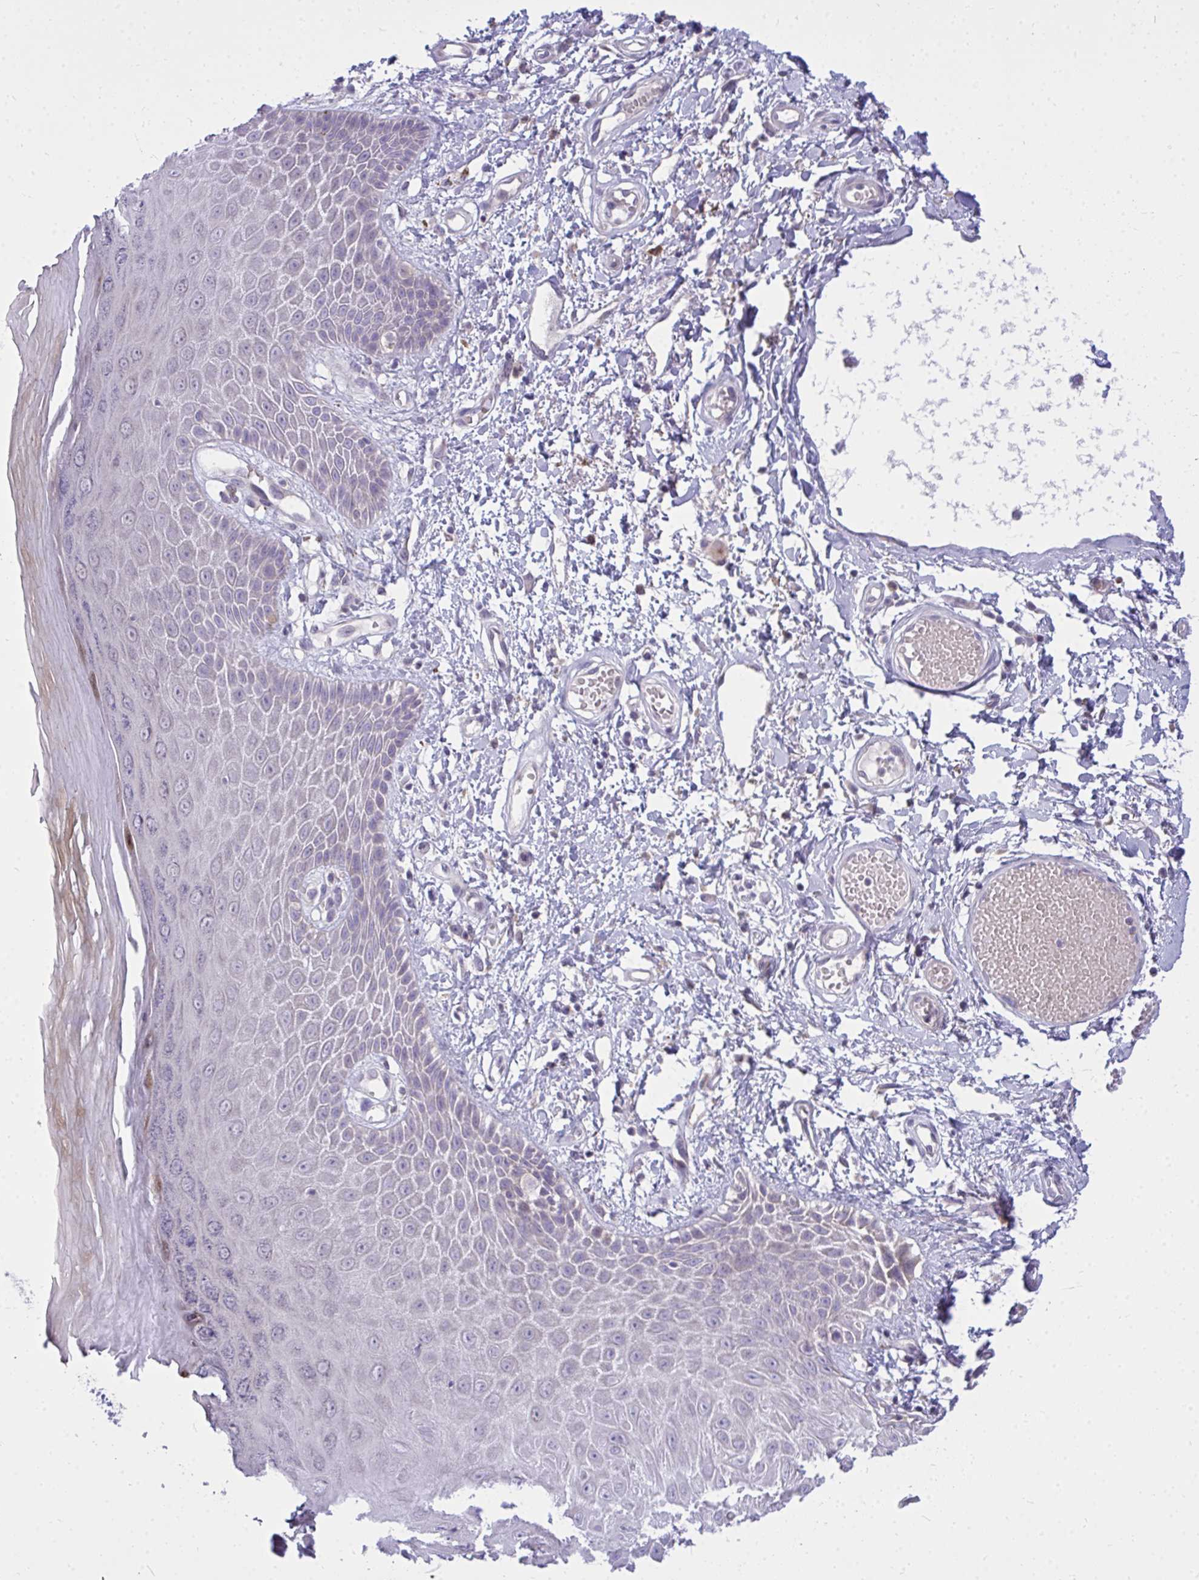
{"staining": {"intensity": "moderate", "quantity": "<25%", "location": "cytoplasmic/membranous"}, "tissue": "skin", "cell_type": "Epidermal cells", "image_type": "normal", "snomed": [{"axis": "morphology", "description": "Normal tissue, NOS"}, {"axis": "topography", "description": "Anal"}, {"axis": "topography", "description": "Peripheral nerve tissue"}], "caption": "Moderate cytoplasmic/membranous positivity is appreciated in about <25% of epidermal cells in normal skin. (IHC, brightfield microscopy, high magnification).", "gene": "ZSCAN25", "patient": {"sex": "male", "age": 78}}